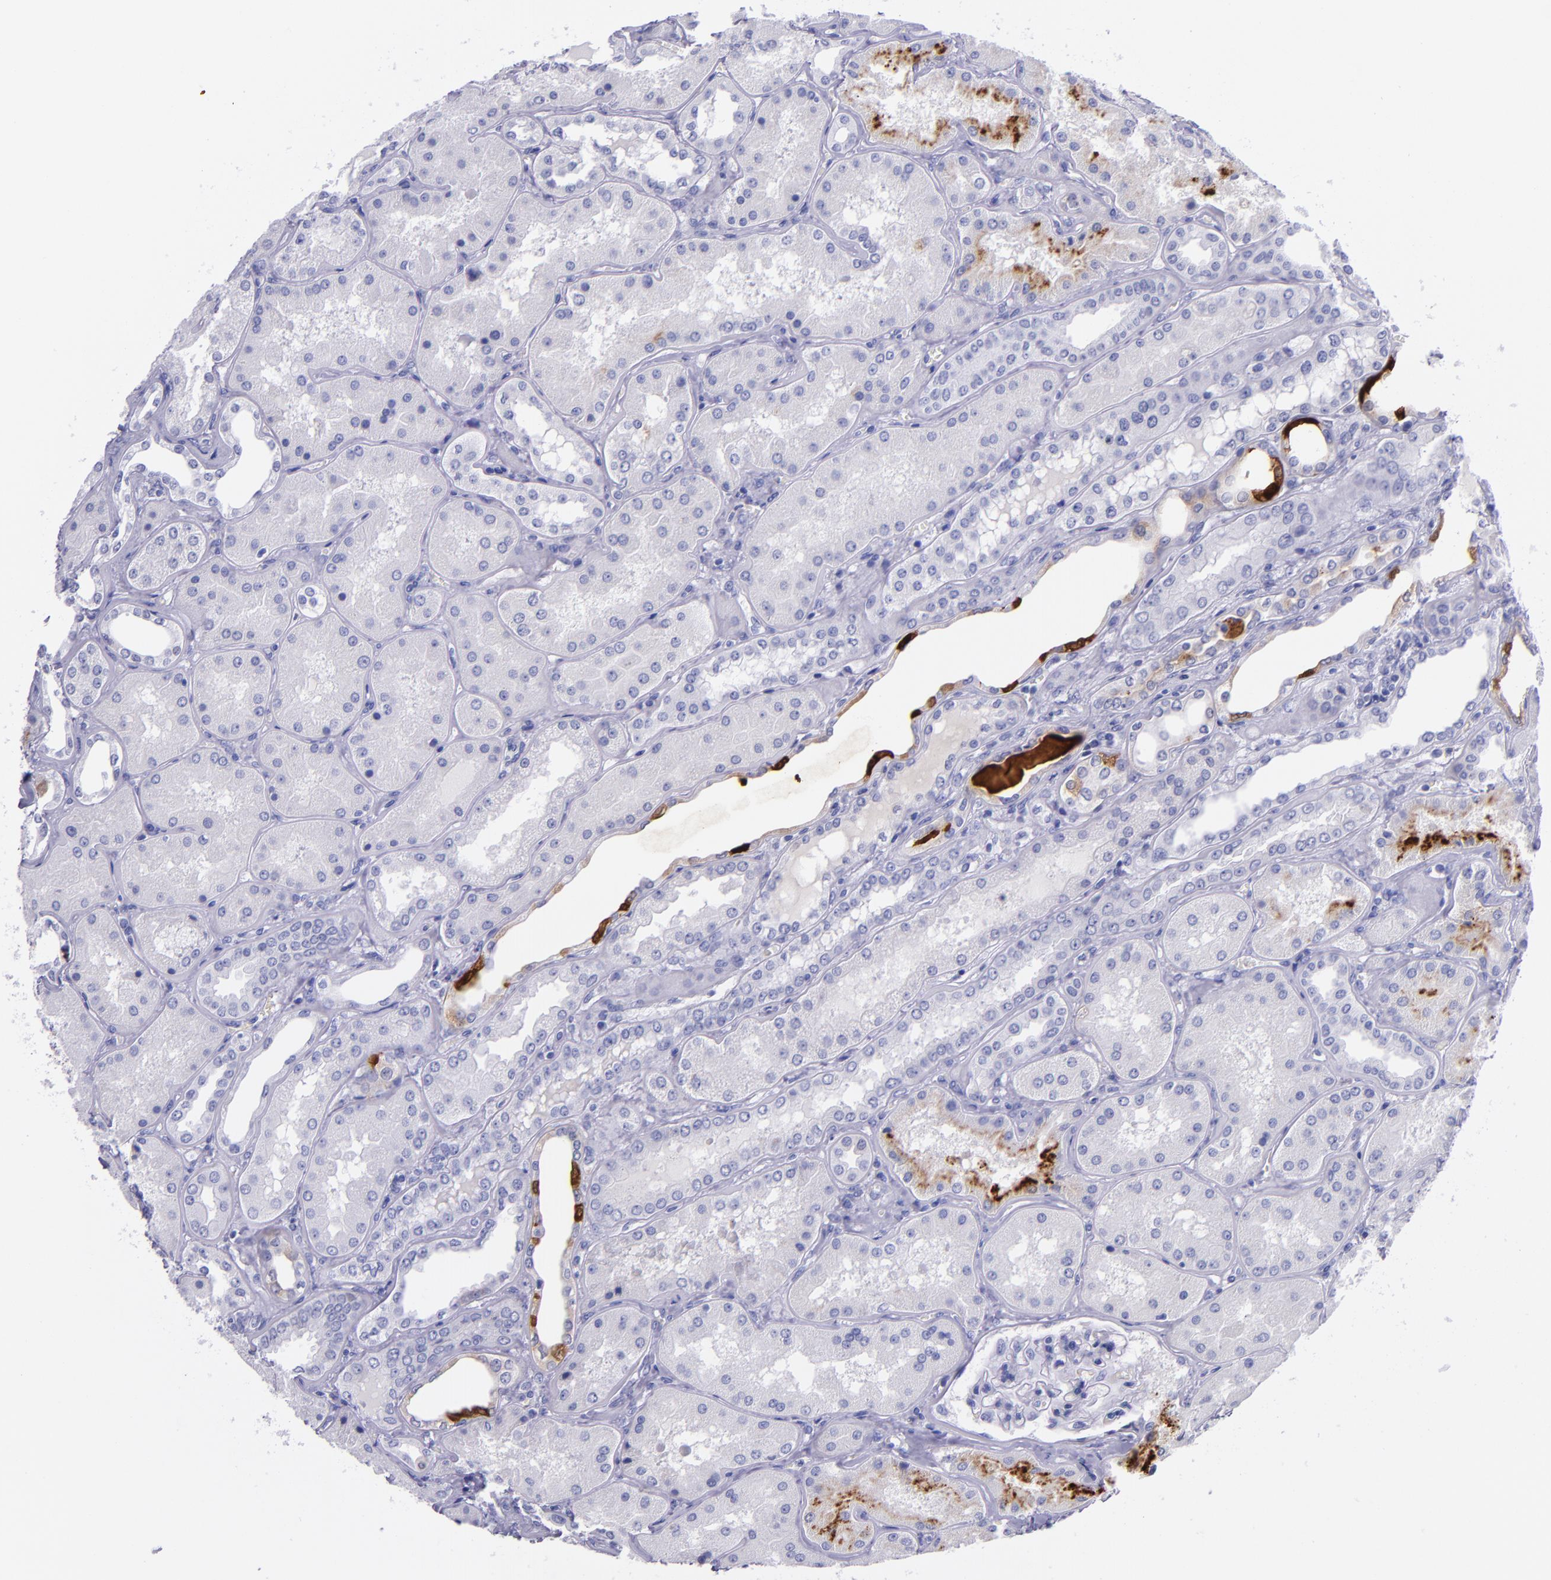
{"staining": {"intensity": "negative", "quantity": "none", "location": "none"}, "tissue": "kidney", "cell_type": "Cells in glomeruli", "image_type": "normal", "snomed": [{"axis": "morphology", "description": "Normal tissue, NOS"}, {"axis": "topography", "description": "Kidney"}], "caption": "The image displays no staining of cells in glomeruli in unremarkable kidney. (DAB (3,3'-diaminobenzidine) immunohistochemistry (IHC) visualized using brightfield microscopy, high magnification).", "gene": "SLPI", "patient": {"sex": "female", "age": 56}}